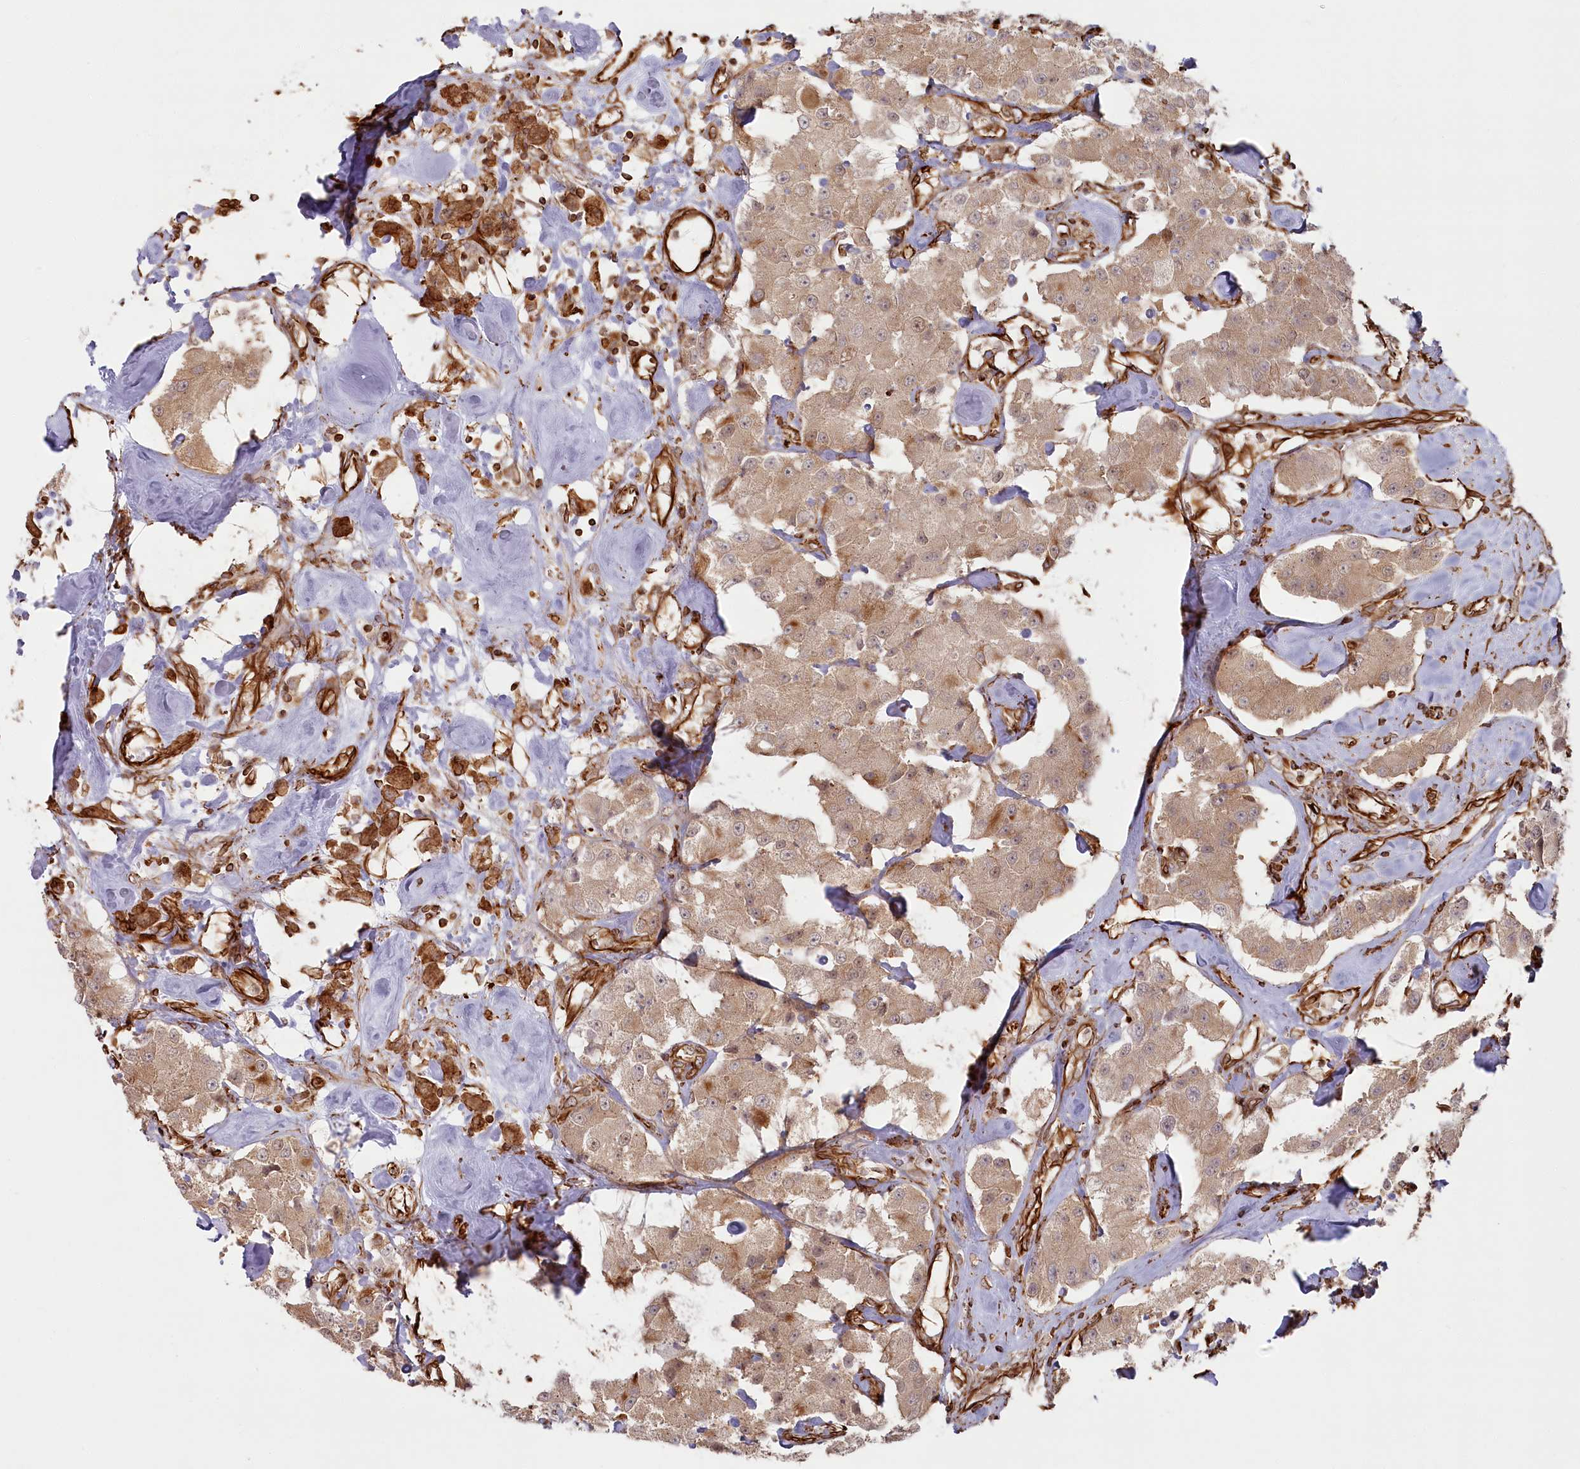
{"staining": {"intensity": "moderate", "quantity": ">75%", "location": "cytoplasmic/membranous"}, "tissue": "carcinoid", "cell_type": "Tumor cells", "image_type": "cancer", "snomed": [{"axis": "morphology", "description": "Carcinoid, malignant, NOS"}, {"axis": "topography", "description": "Pancreas"}], "caption": "Immunohistochemistry image of human carcinoid stained for a protein (brown), which displays medium levels of moderate cytoplasmic/membranous expression in about >75% of tumor cells.", "gene": "TTC1", "patient": {"sex": "male", "age": 41}}